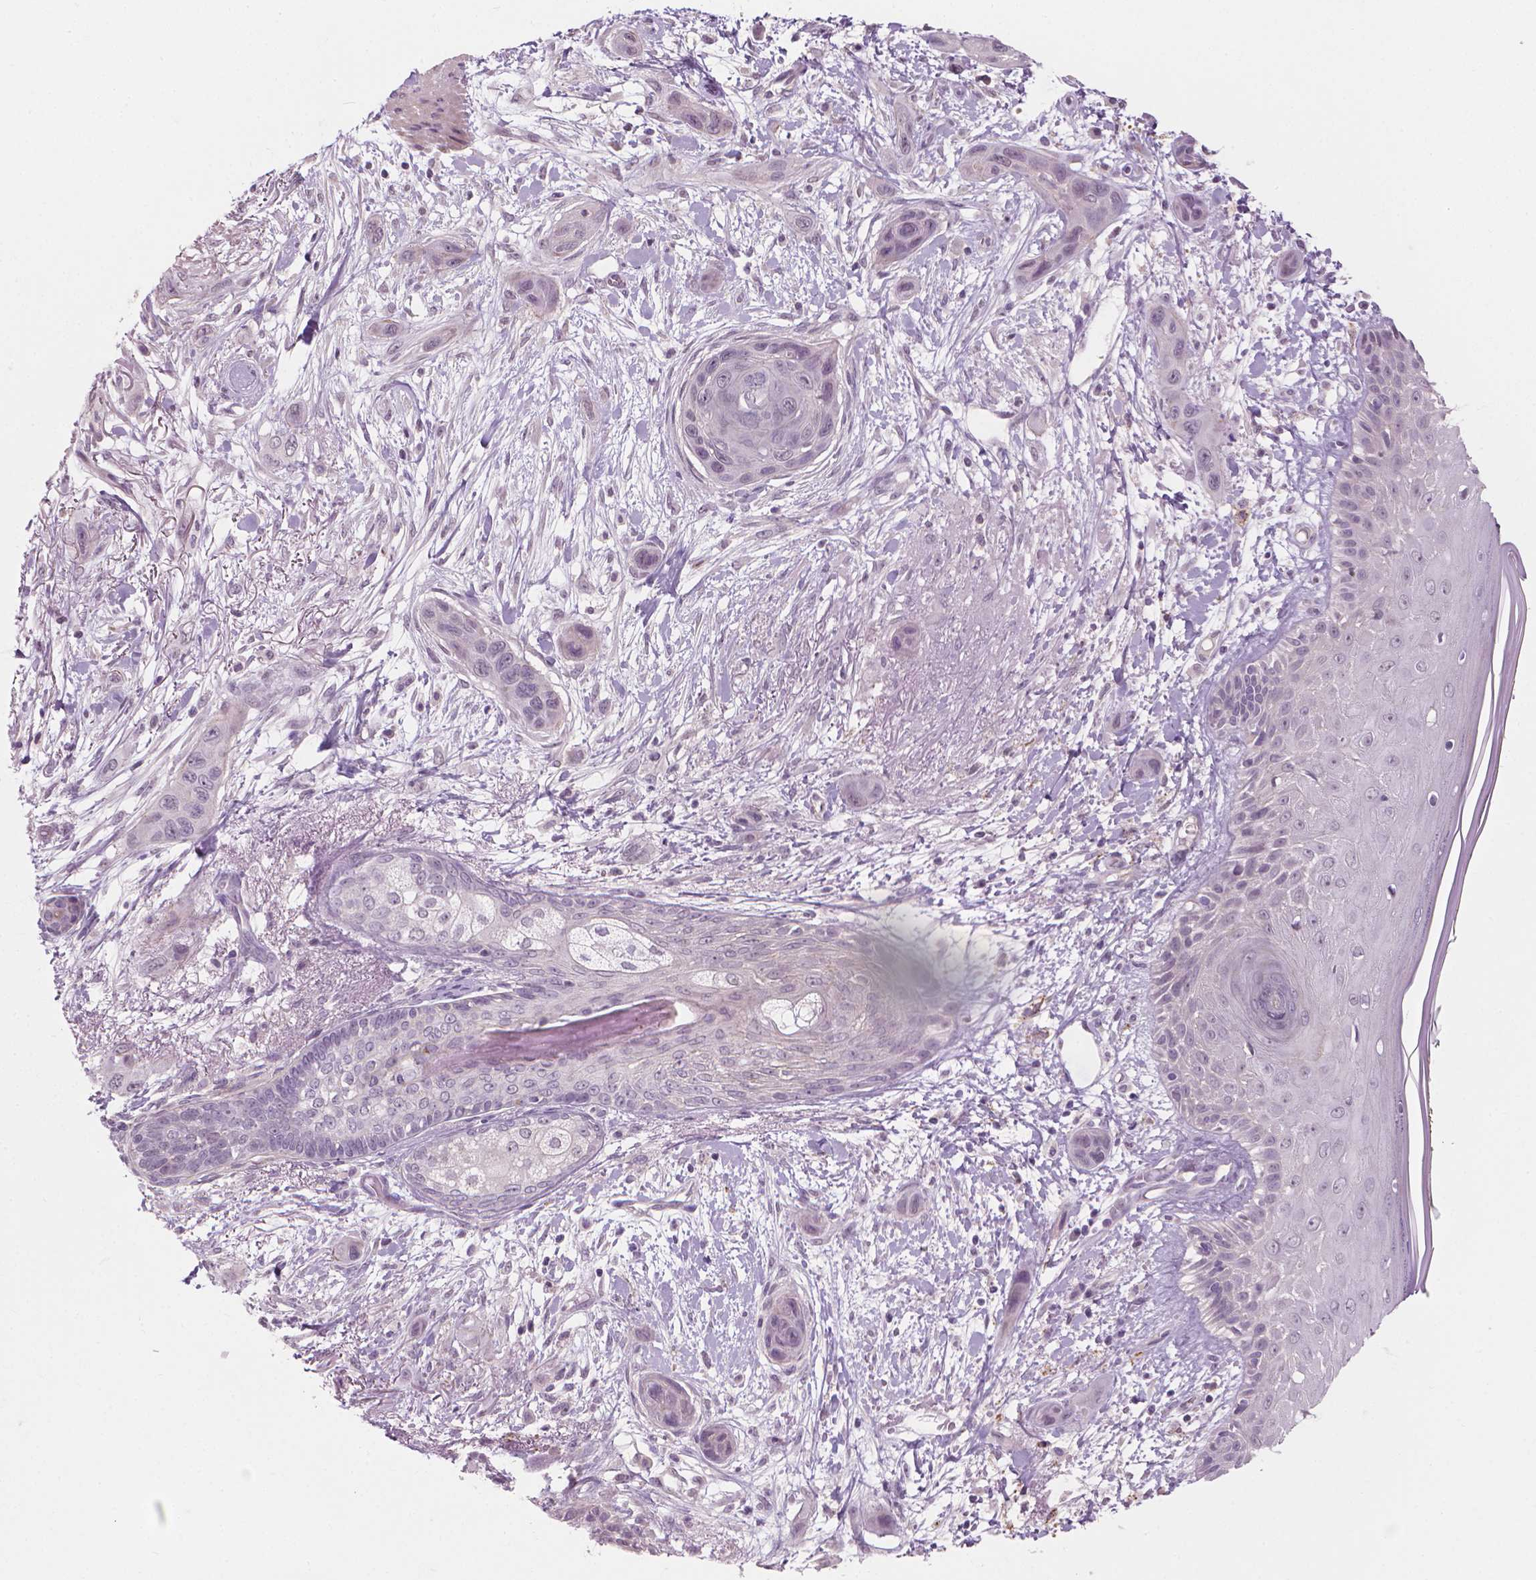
{"staining": {"intensity": "negative", "quantity": "none", "location": "none"}, "tissue": "skin cancer", "cell_type": "Tumor cells", "image_type": "cancer", "snomed": [{"axis": "morphology", "description": "Squamous cell carcinoma, NOS"}, {"axis": "topography", "description": "Skin"}], "caption": "Squamous cell carcinoma (skin) stained for a protein using immunohistochemistry (IHC) shows no staining tumor cells.", "gene": "SAXO2", "patient": {"sex": "male", "age": 79}}